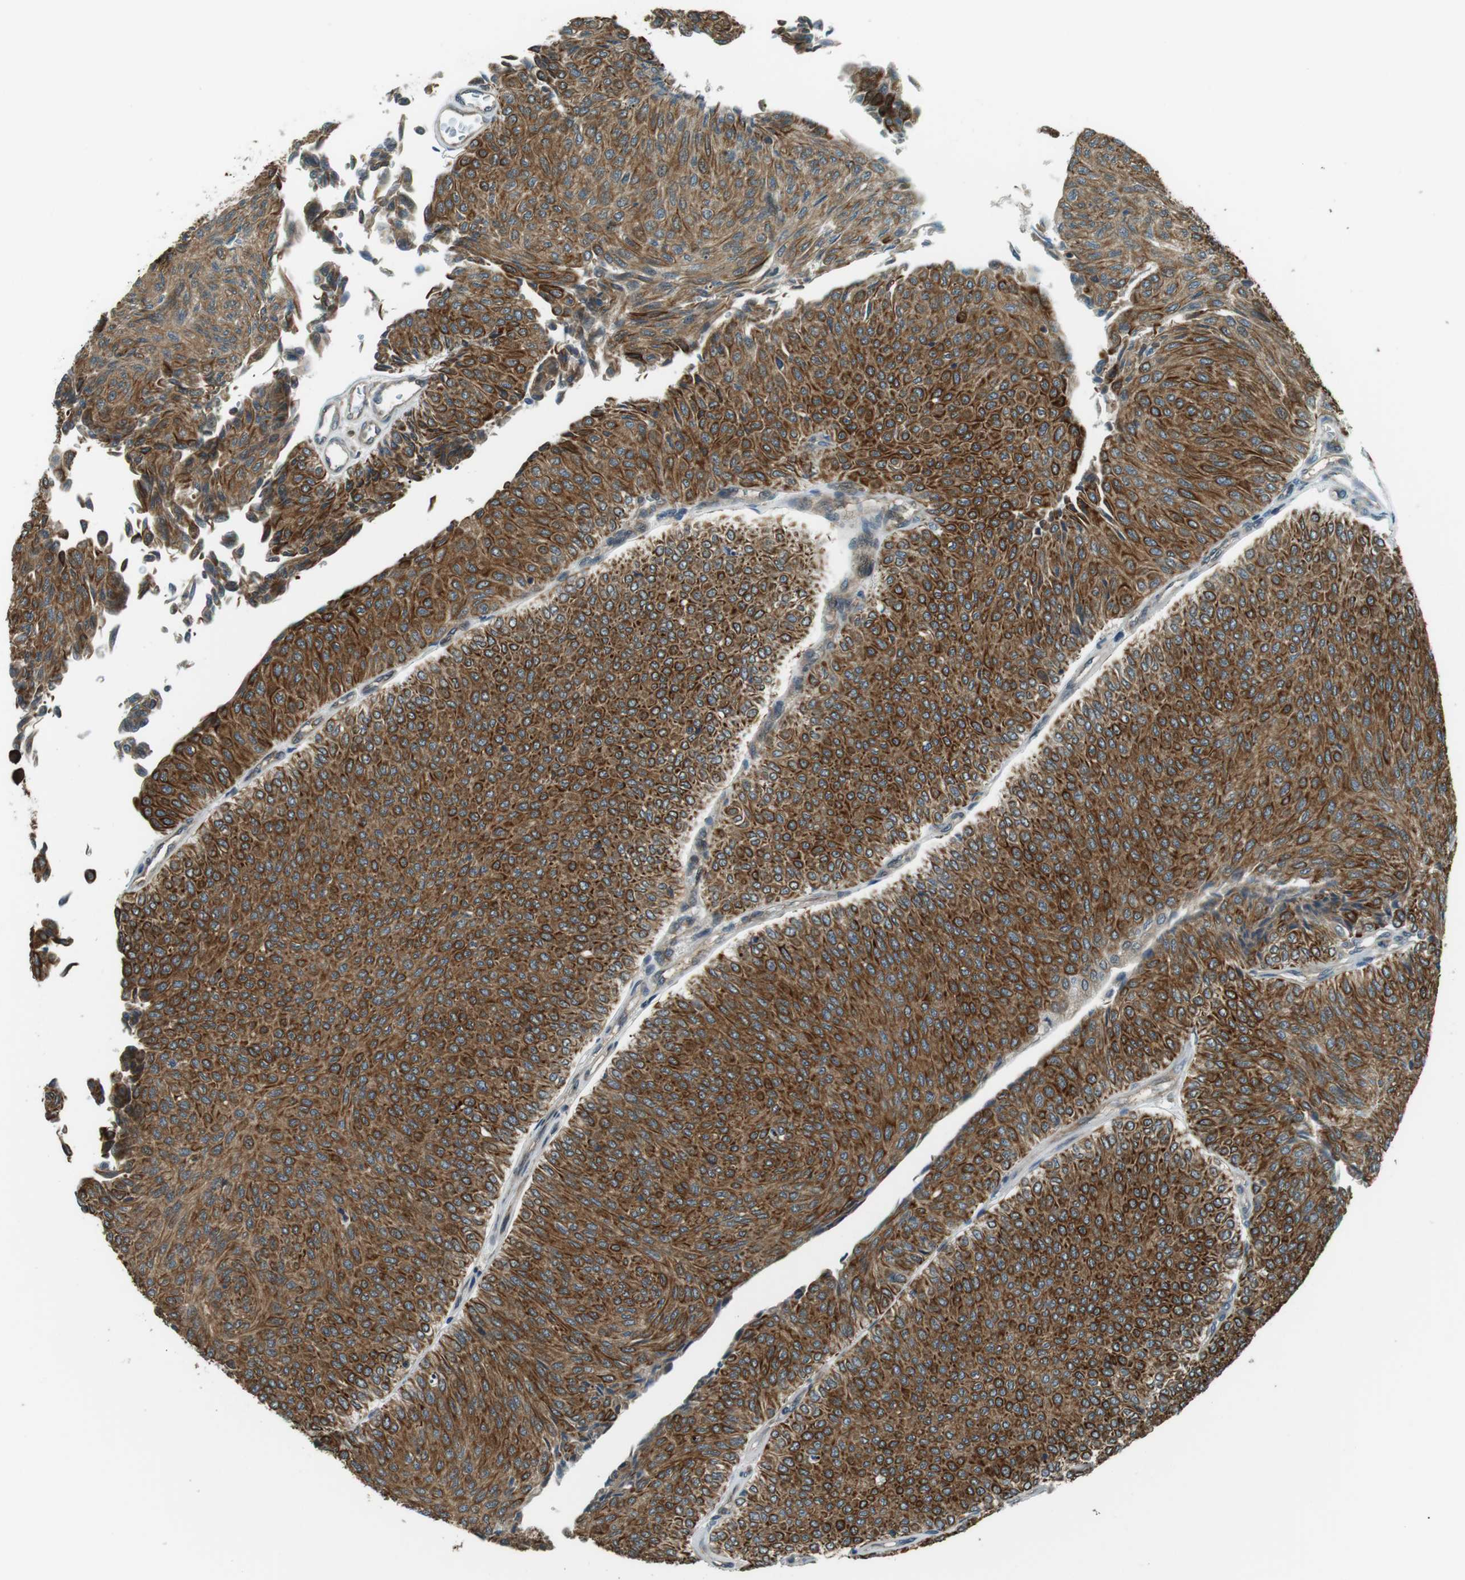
{"staining": {"intensity": "strong", "quantity": ">75%", "location": "cytoplasmic/membranous"}, "tissue": "urothelial cancer", "cell_type": "Tumor cells", "image_type": "cancer", "snomed": [{"axis": "morphology", "description": "Urothelial carcinoma, Low grade"}, {"axis": "topography", "description": "Urinary bladder"}], "caption": "Immunohistochemical staining of urothelial carcinoma (low-grade) shows high levels of strong cytoplasmic/membranous expression in approximately >75% of tumor cells.", "gene": "TMEM74", "patient": {"sex": "male", "age": 78}}